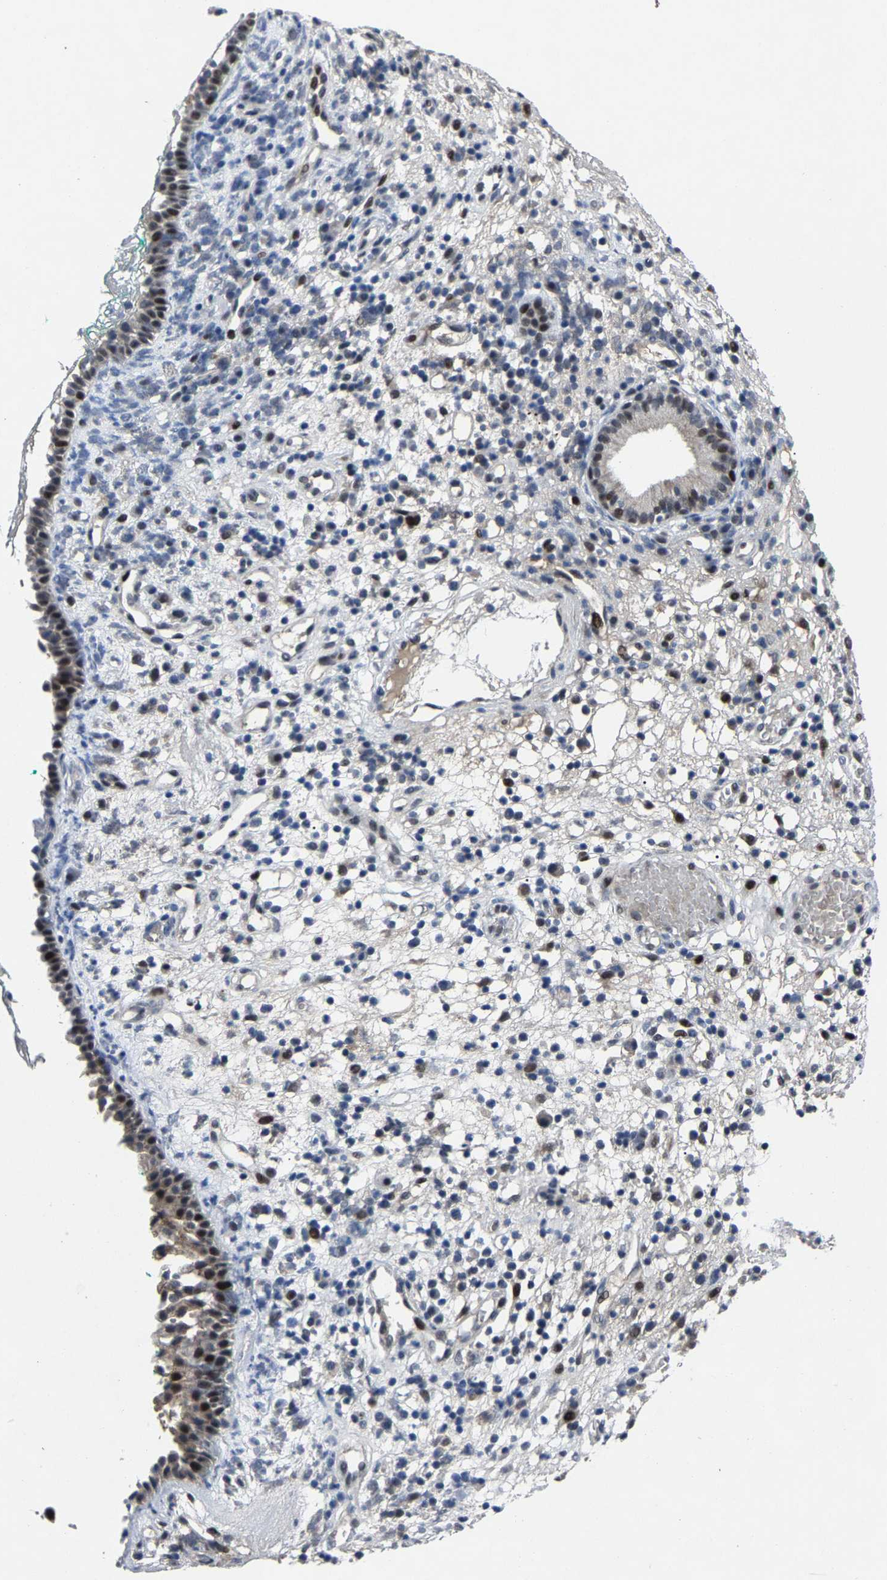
{"staining": {"intensity": "moderate", "quantity": ">75%", "location": "cytoplasmic/membranous,nuclear"}, "tissue": "nasopharynx", "cell_type": "Respiratory epithelial cells", "image_type": "normal", "snomed": [{"axis": "morphology", "description": "Normal tissue, NOS"}, {"axis": "morphology", "description": "Basal cell carcinoma"}, {"axis": "topography", "description": "Cartilage tissue"}, {"axis": "topography", "description": "Nasopharynx"}, {"axis": "topography", "description": "Oral tissue"}], "caption": "The image shows immunohistochemical staining of benign nasopharynx. There is moderate cytoplasmic/membranous,nuclear positivity is appreciated in about >75% of respiratory epithelial cells. (IHC, brightfield microscopy, high magnification).", "gene": "LSM8", "patient": {"sex": "female", "age": 77}}